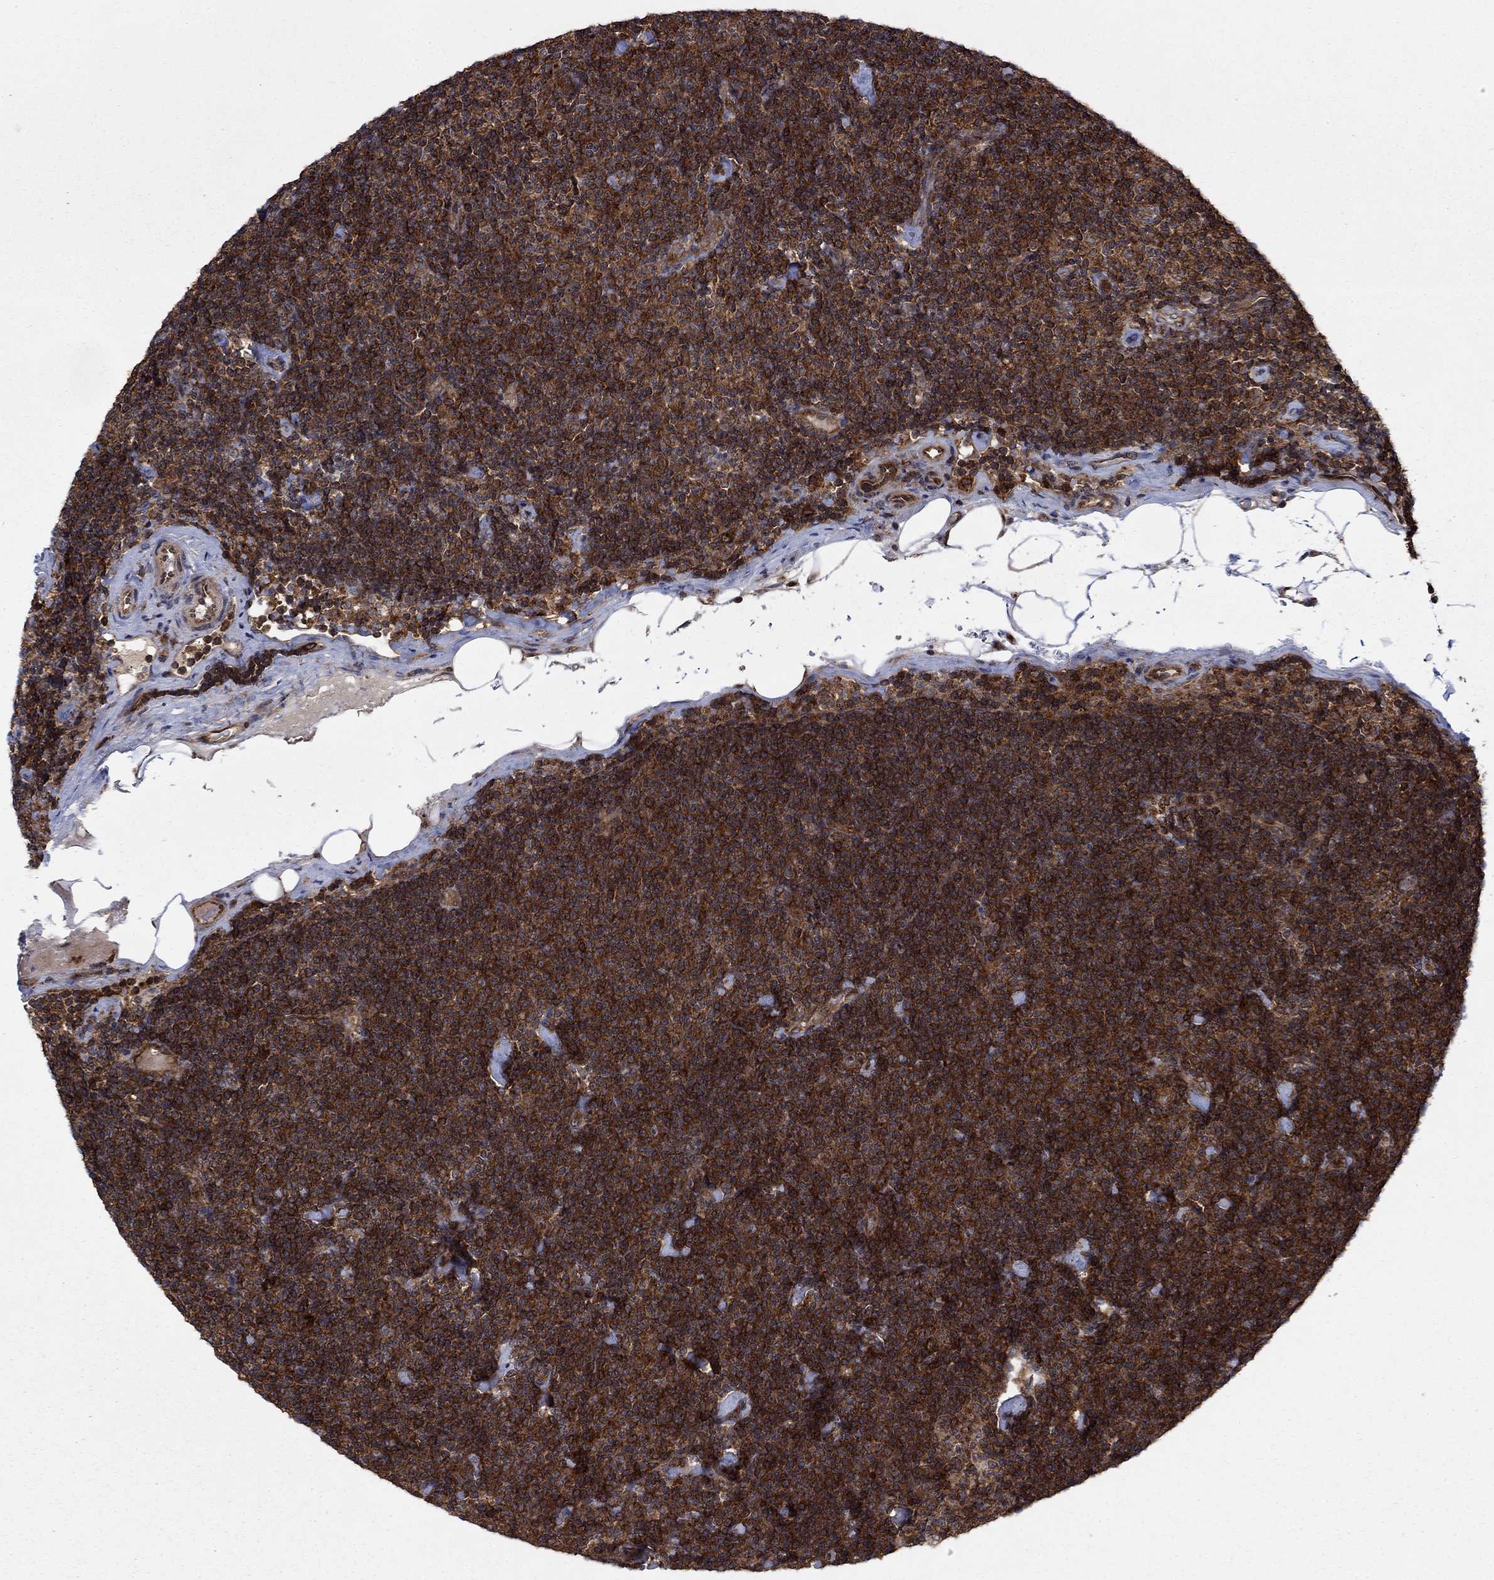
{"staining": {"intensity": "strong", "quantity": ">75%", "location": "cytoplasmic/membranous"}, "tissue": "lymphoma", "cell_type": "Tumor cells", "image_type": "cancer", "snomed": [{"axis": "morphology", "description": "Malignant lymphoma, non-Hodgkin's type, Low grade"}, {"axis": "topography", "description": "Lymph node"}], "caption": "Immunohistochemical staining of human lymphoma reveals high levels of strong cytoplasmic/membranous expression in about >75% of tumor cells. The staining is performed using DAB brown chromogen to label protein expression. The nuclei are counter-stained blue using hematoxylin.", "gene": "IFI35", "patient": {"sex": "male", "age": 81}}